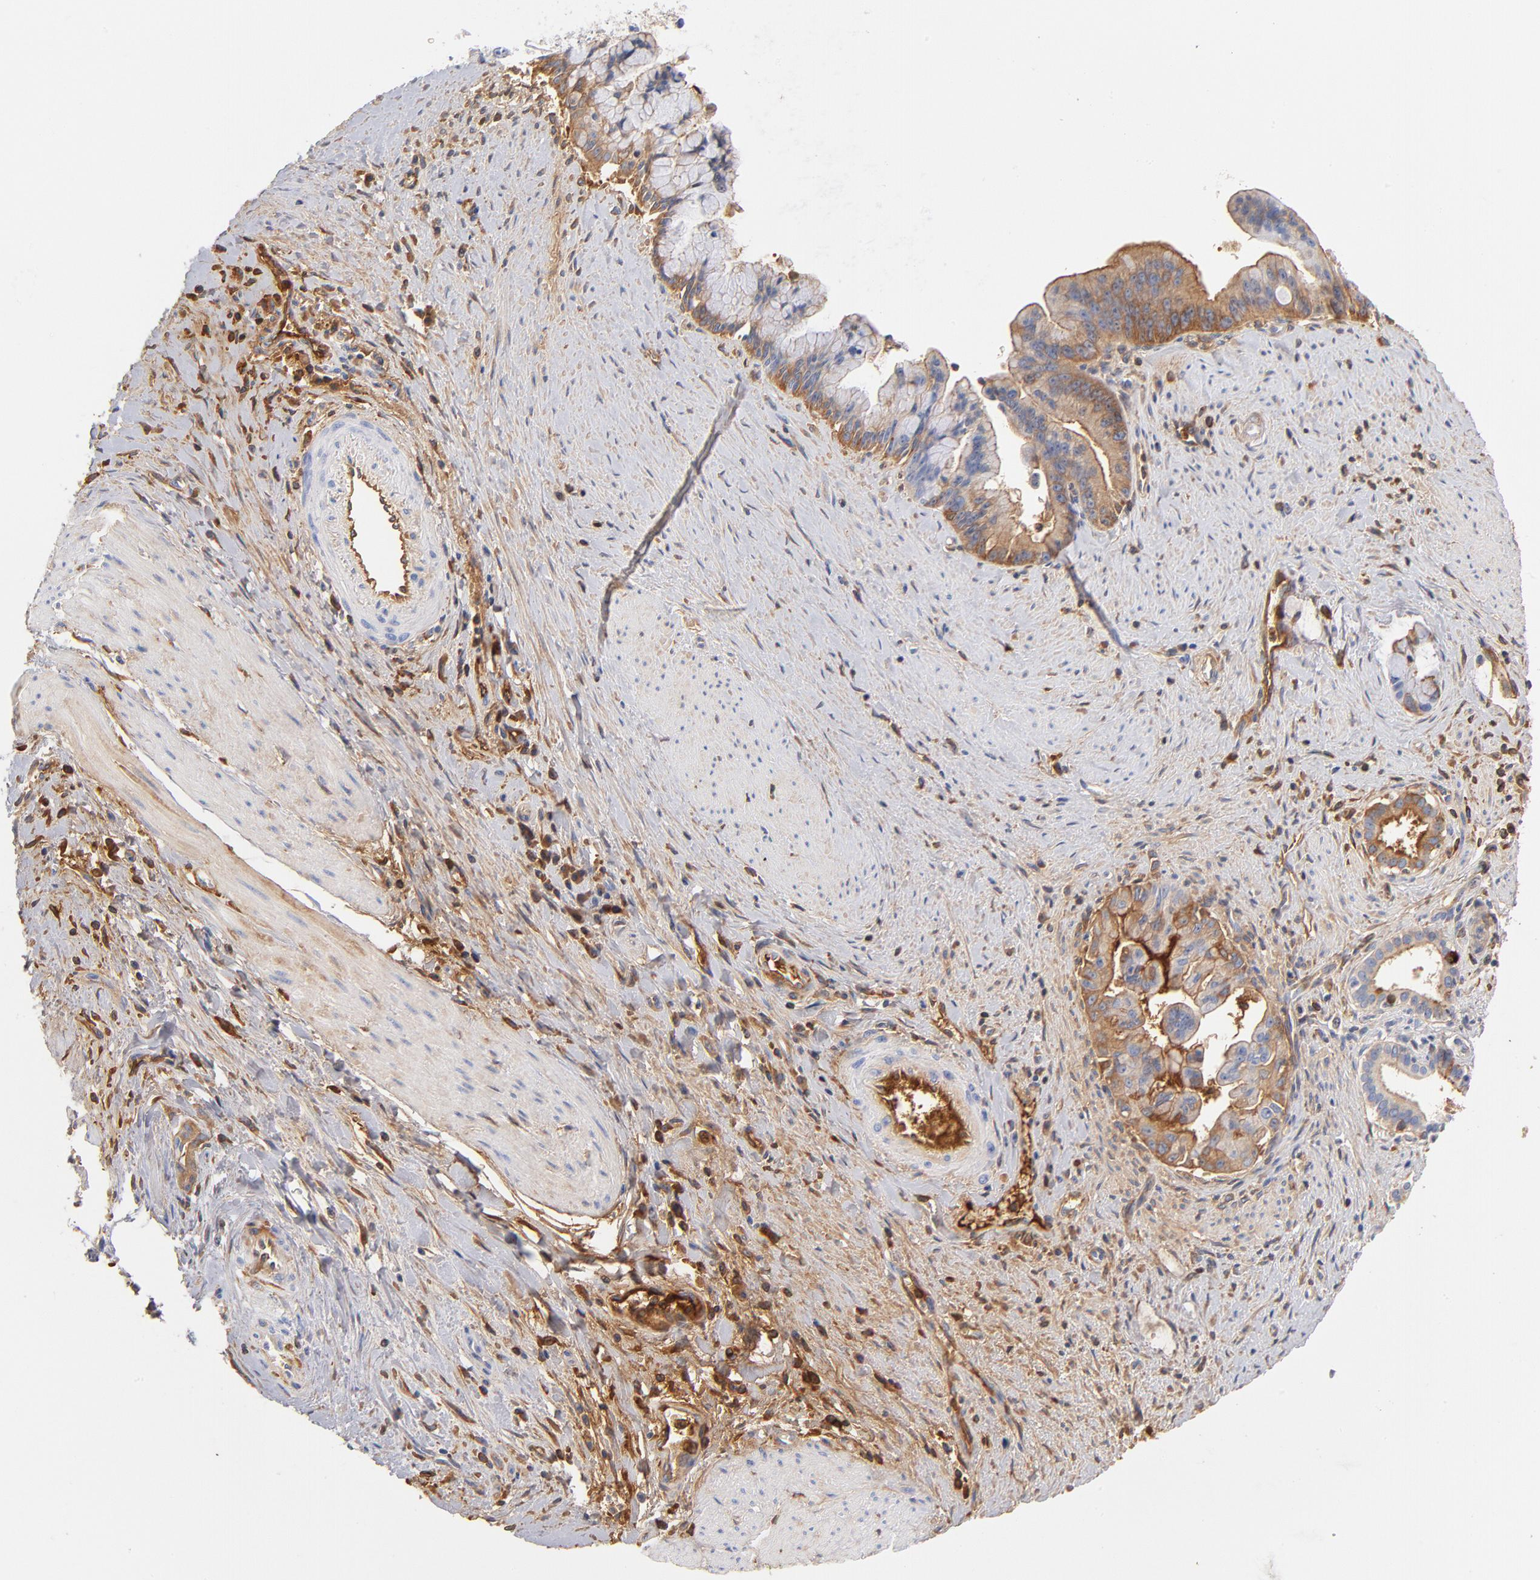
{"staining": {"intensity": "negative", "quantity": "none", "location": "none"}, "tissue": "pancreatic cancer", "cell_type": "Tumor cells", "image_type": "cancer", "snomed": [{"axis": "morphology", "description": "Adenocarcinoma, NOS"}, {"axis": "topography", "description": "Pancreas"}], "caption": "The photomicrograph demonstrates no significant expression in tumor cells of pancreatic cancer (adenocarcinoma). The staining is performed using DAB brown chromogen with nuclei counter-stained in using hematoxylin.", "gene": "C3", "patient": {"sex": "male", "age": 59}}